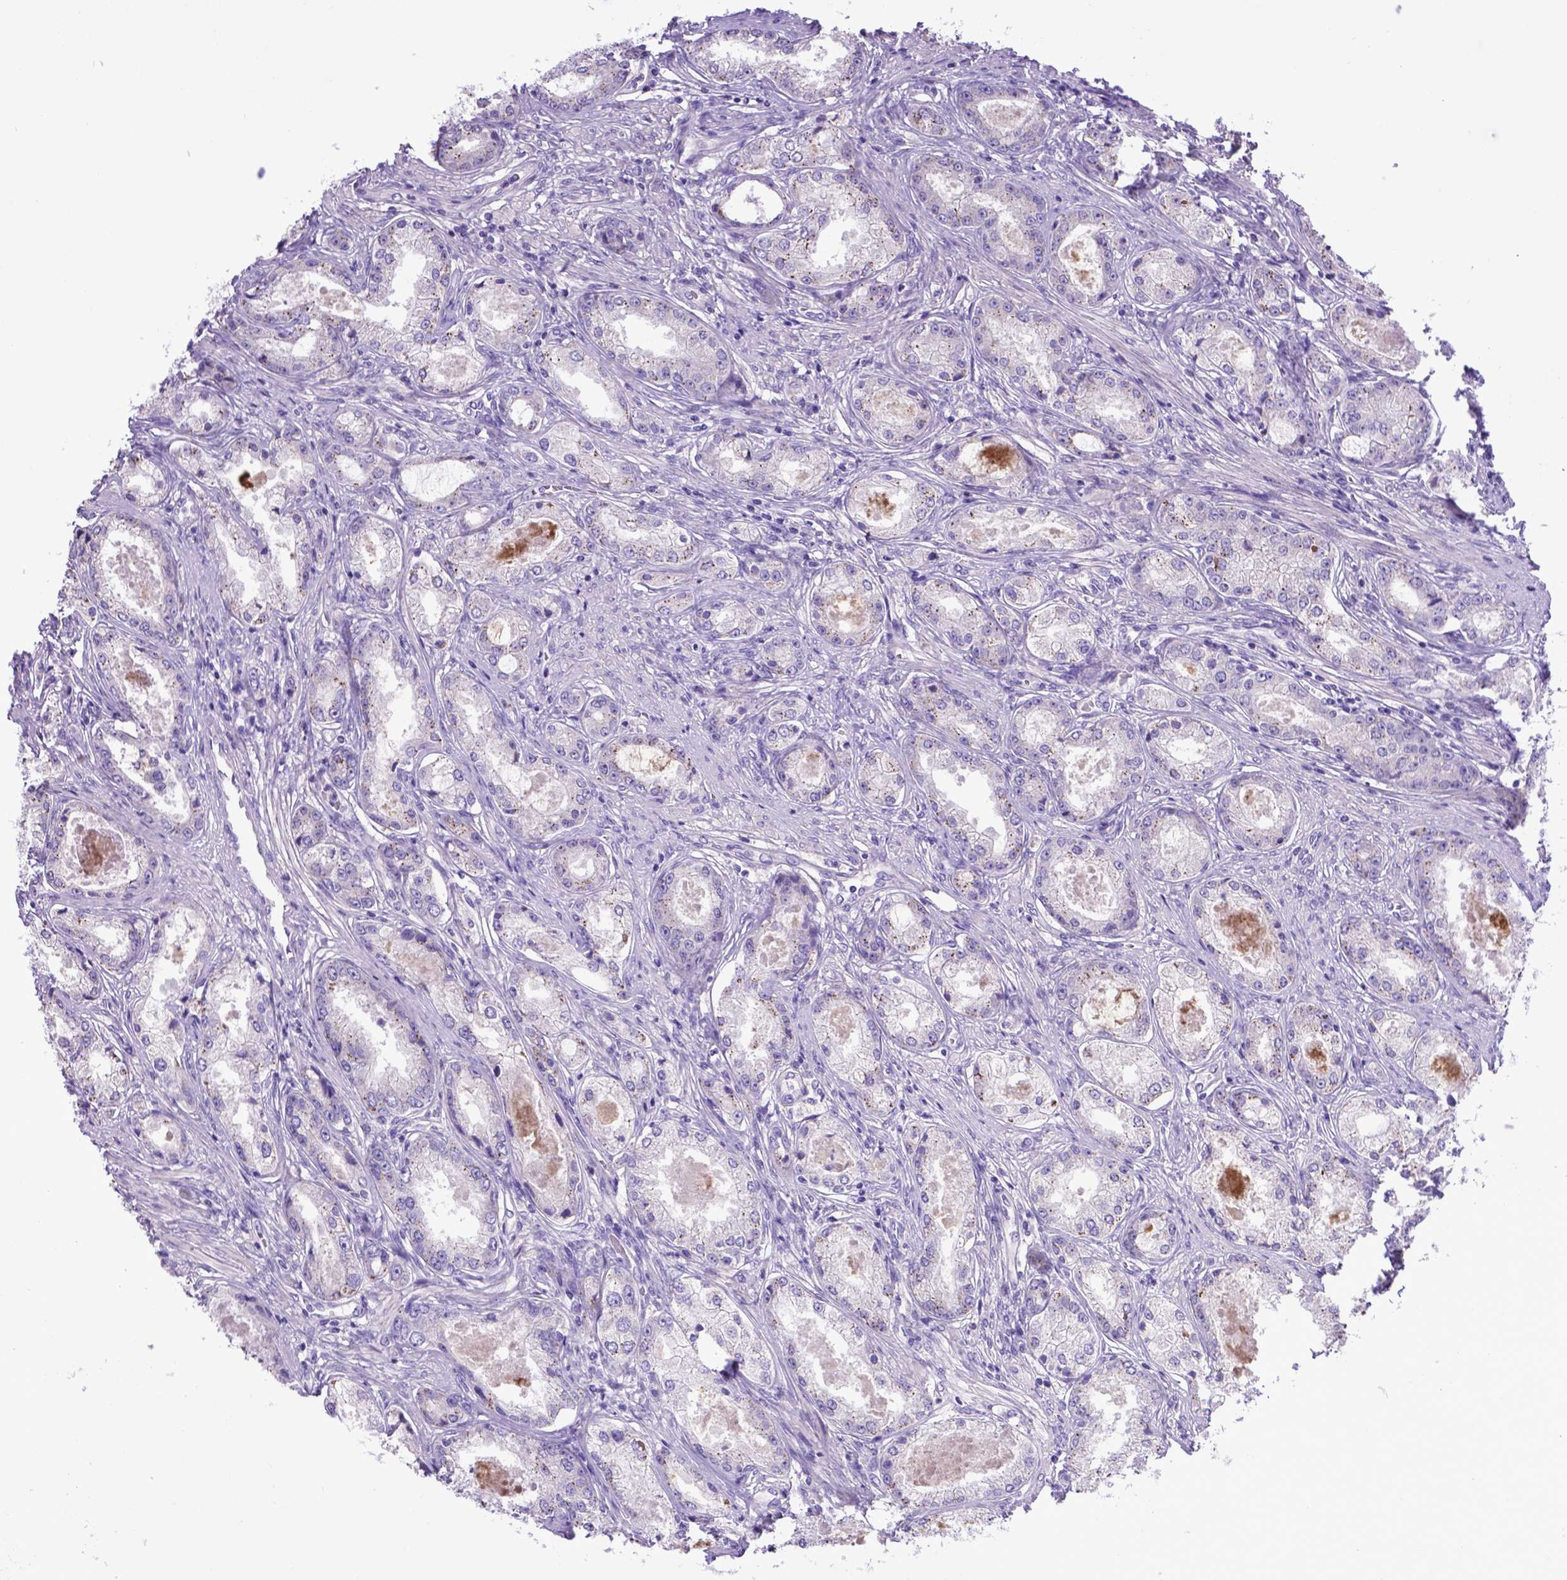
{"staining": {"intensity": "negative", "quantity": "none", "location": "none"}, "tissue": "prostate cancer", "cell_type": "Tumor cells", "image_type": "cancer", "snomed": [{"axis": "morphology", "description": "Adenocarcinoma, Low grade"}, {"axis": "topography", "description": "Prostate"}], "caption": "Adenocarcinoma (low-grade) (prostate) was stained to show a protein in brown. There is no significant positivity in tumor cells.", "gene": "ADRA2B", "patient": {"sex": "male", "age": 68}}